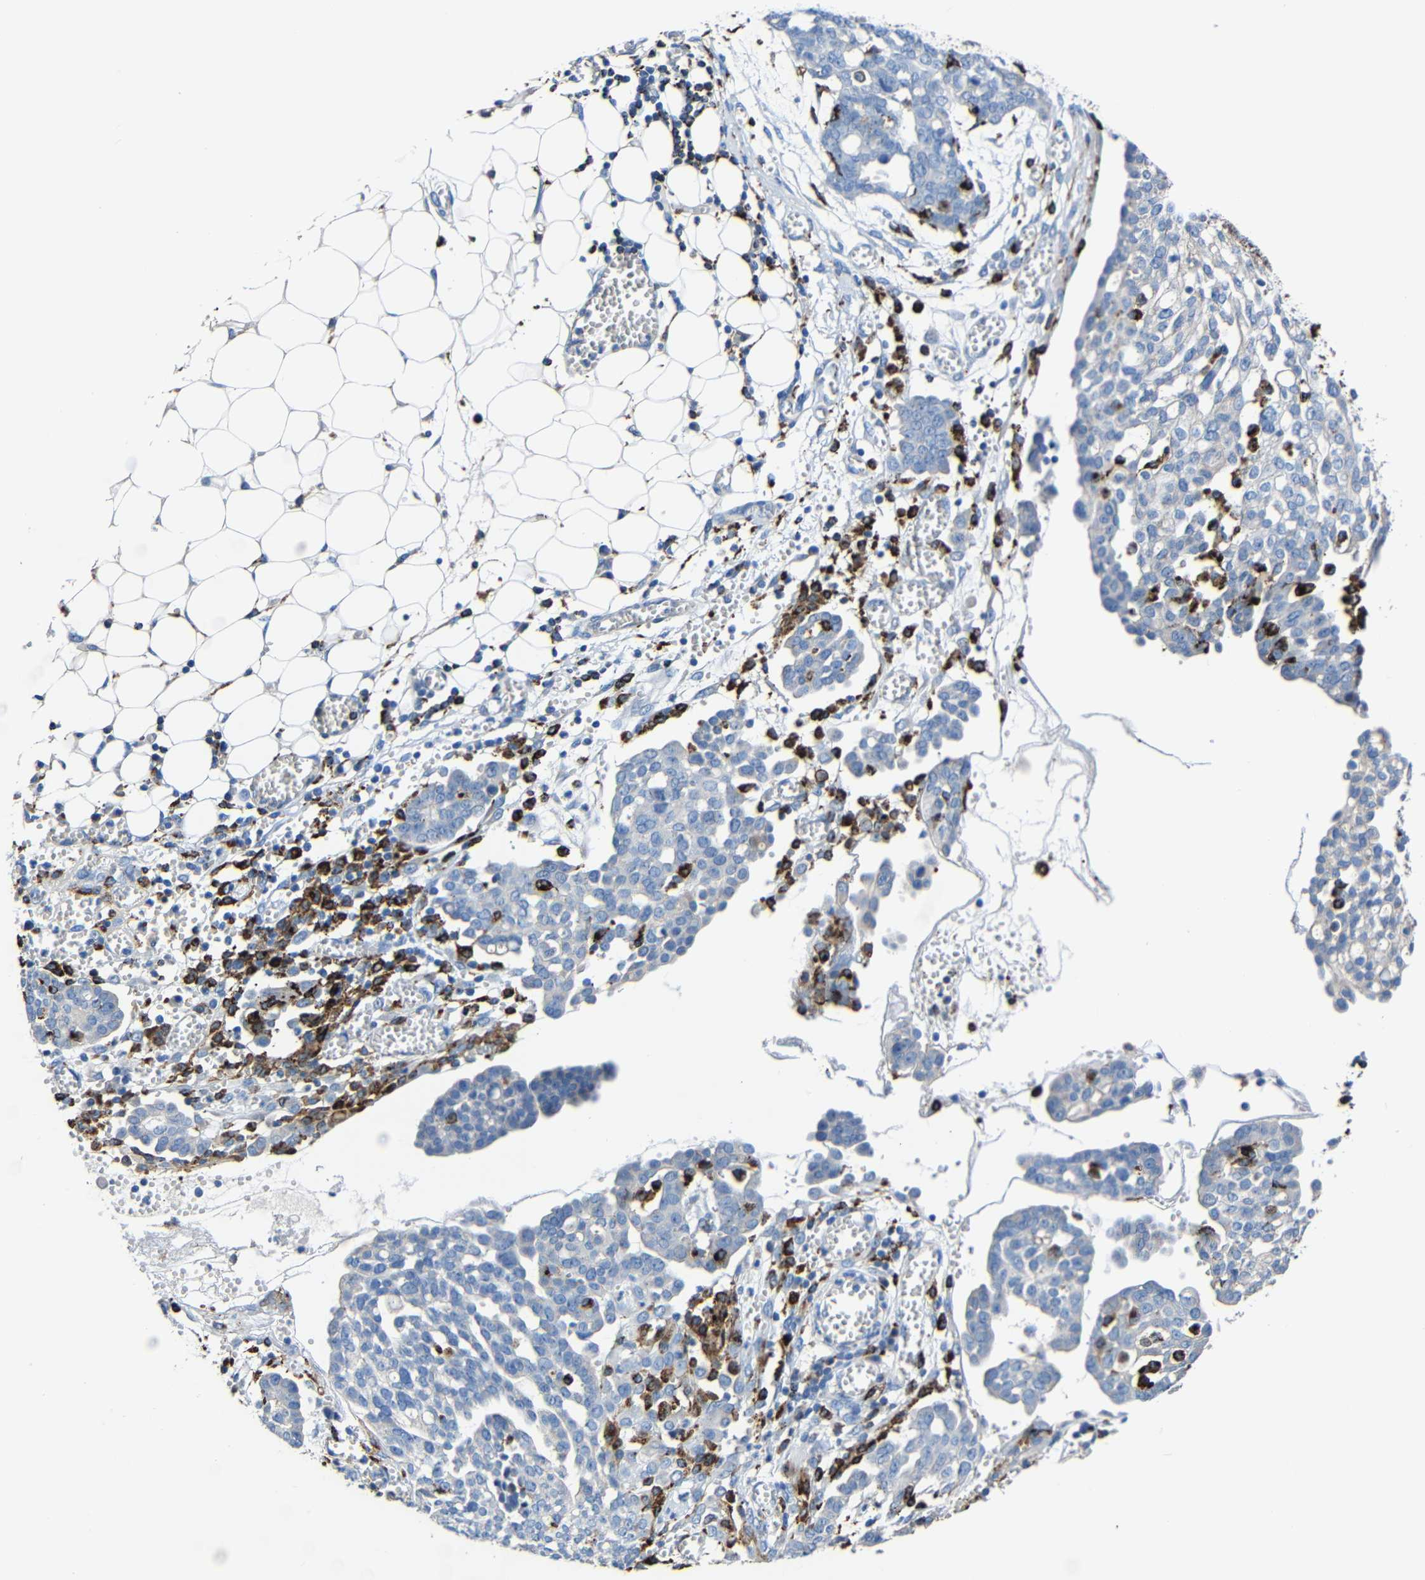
{"staining": {"intensity": "weak", "quantity": ">75%", "location": "cytoplasmic/membranous"}, "tissue": "ovarian cancer", "cell_type": "Tumor cells", "image_type": "cancer", "snomed": [{"axis": "morphology", "description": "Cystadenocarcinoma, serous, NOS"}, {"axis": "topography", "description": "Soft tissue"}, {"axis": "topography", "description": "Ovary"}], "caption": "Ovarian cancer tissue shows weak cytoplasmic/membranous expression in about >75% of tumor cells", "gene": "HLA-DMA", "patient": {"sex": "female", "age": 57}}